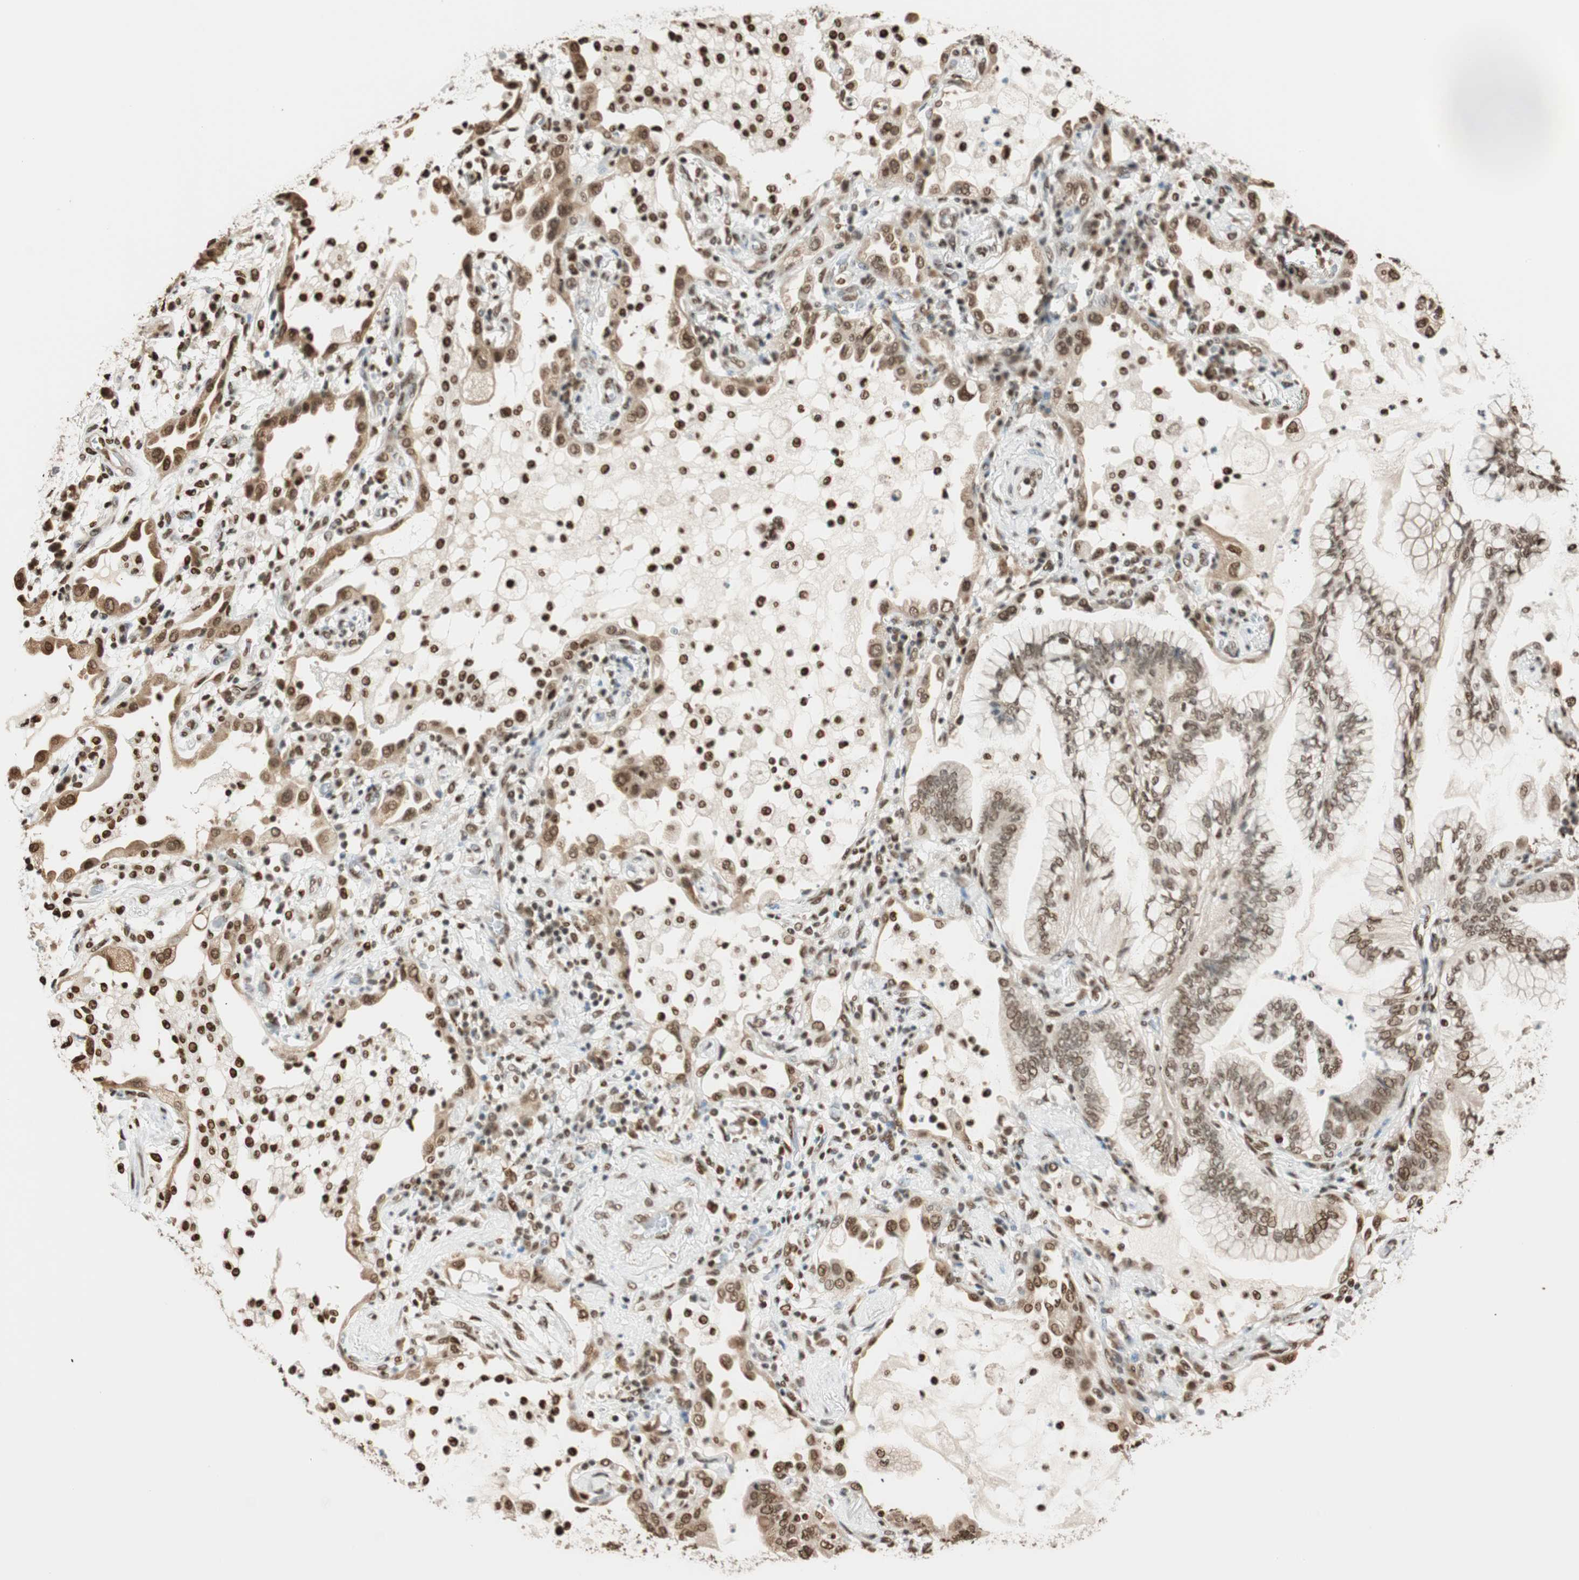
{"staining": {"intensity": "weak", "quantity": "25%-75%", "location": "nuclear"}, "tissue": "lung cancer", "cell_type": "Tumor cells", "image_type": "cancer", "snomed": [{"axis": "morphology", "description": "Normal tissue, NOS"}, {"axis": "morphology", "description": "Adenocarcinoma, NOS"}, {"axis": "topography", "description": "Bronchus"}, {"axis": "topography", "description": "Lung"}], "caption": "Immunohistochemistry (IHC) of human adenocarcinoma (lung) reveals low levels of weak nuclear staining in about 25%-75% of tumor cells. (IHC, brightfield microscopy, high magnification).", "gene": "FANCG", "patient": {"sex": "female", "age": 70}}